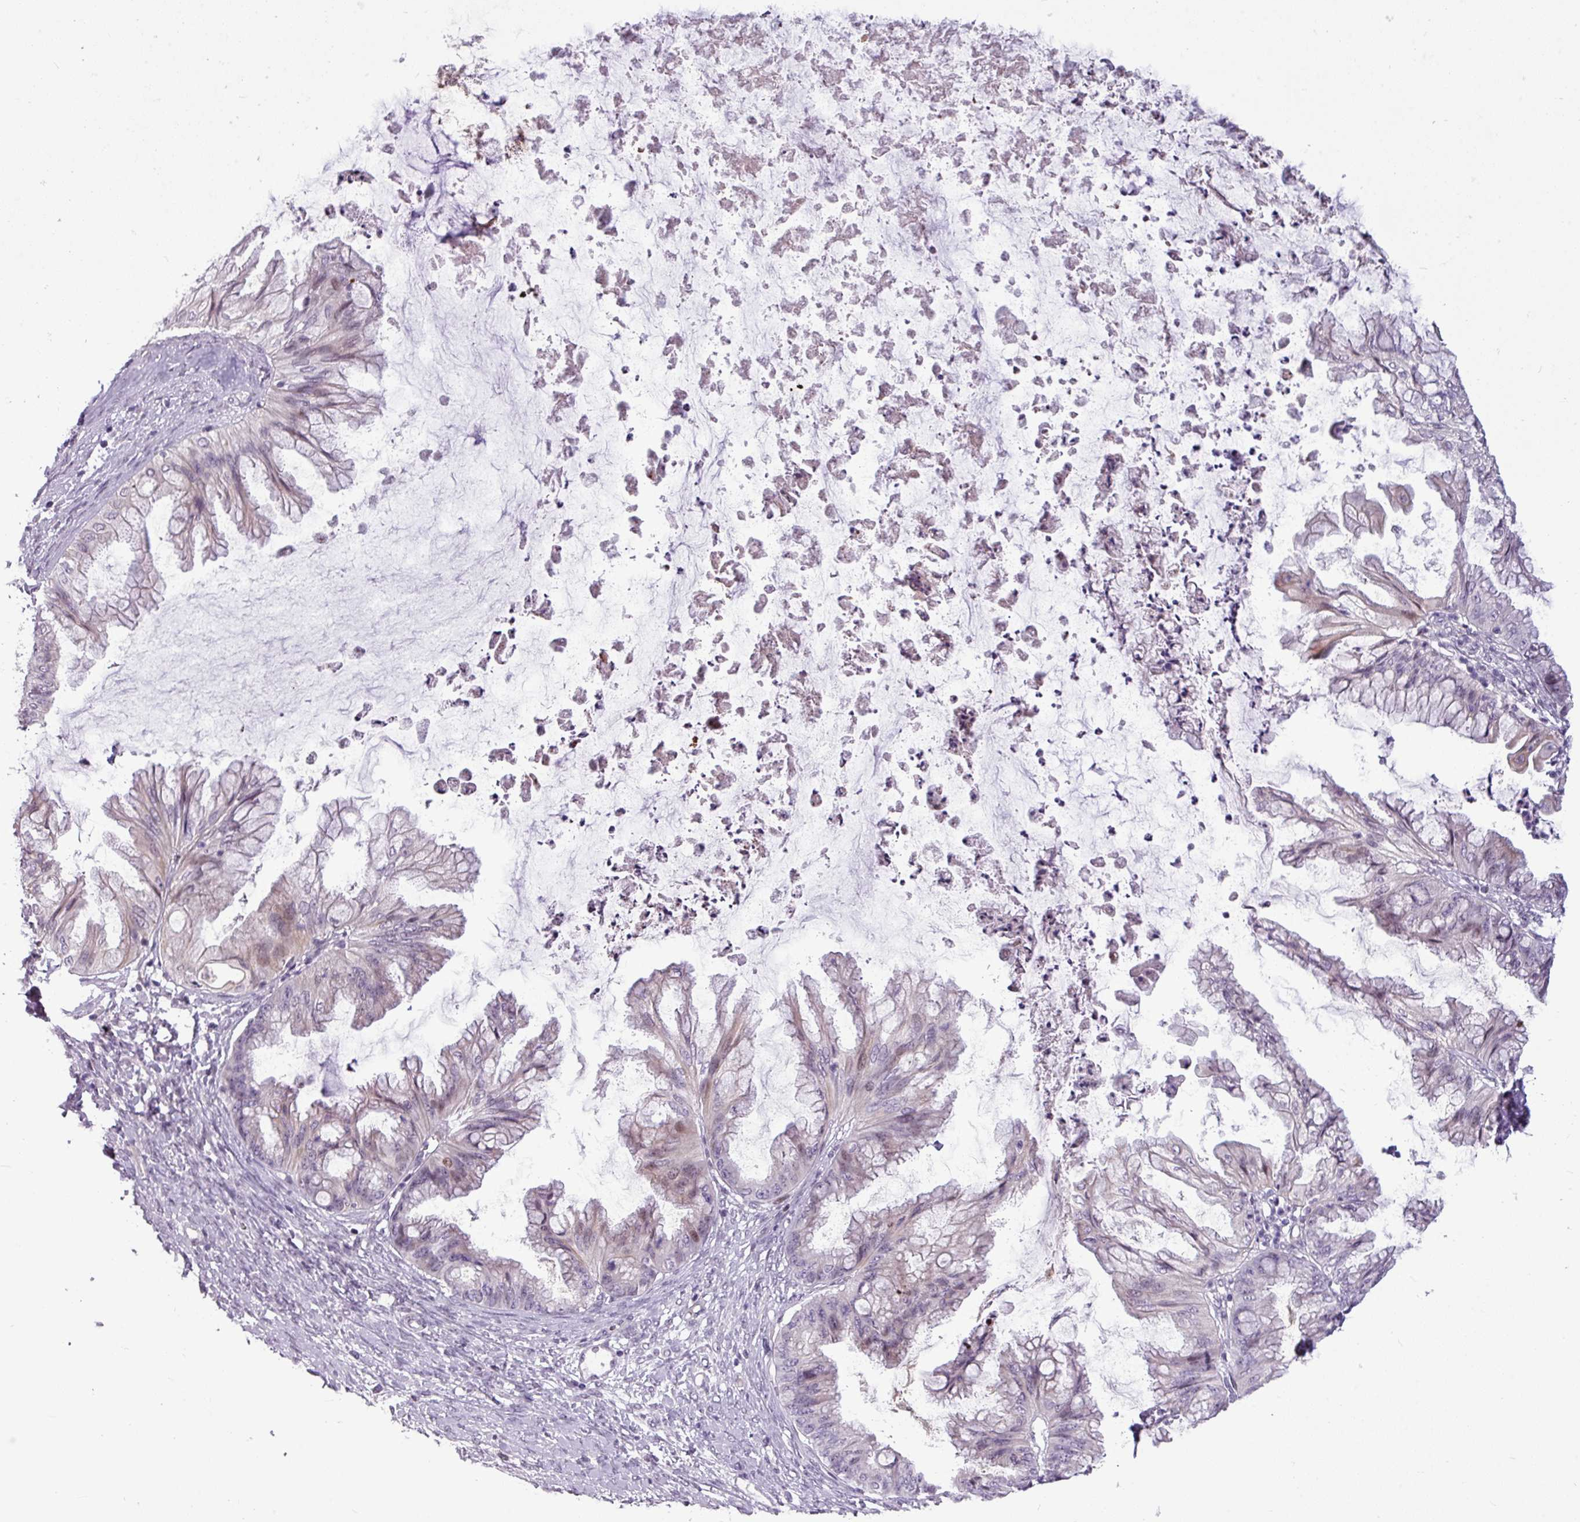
{"staining": {"intensity": "weak", "quantity": "<25%", "location": "nuclear"}, "tissue": "ovarian cancer", "cell_type": "Tumor cells", "image_type": "cancer", "snomed": [{"axis": "morphology", "description": "Cystadenocarcinoma, mucinous, NOS"}, {"axis": "topography", "description": "Ovary"}], "caption": "IHC of ovarian cancer shows no staining in tumor cells.", "gene": "SLC66A2", "patient": {"sex": "female", "age": 35}}